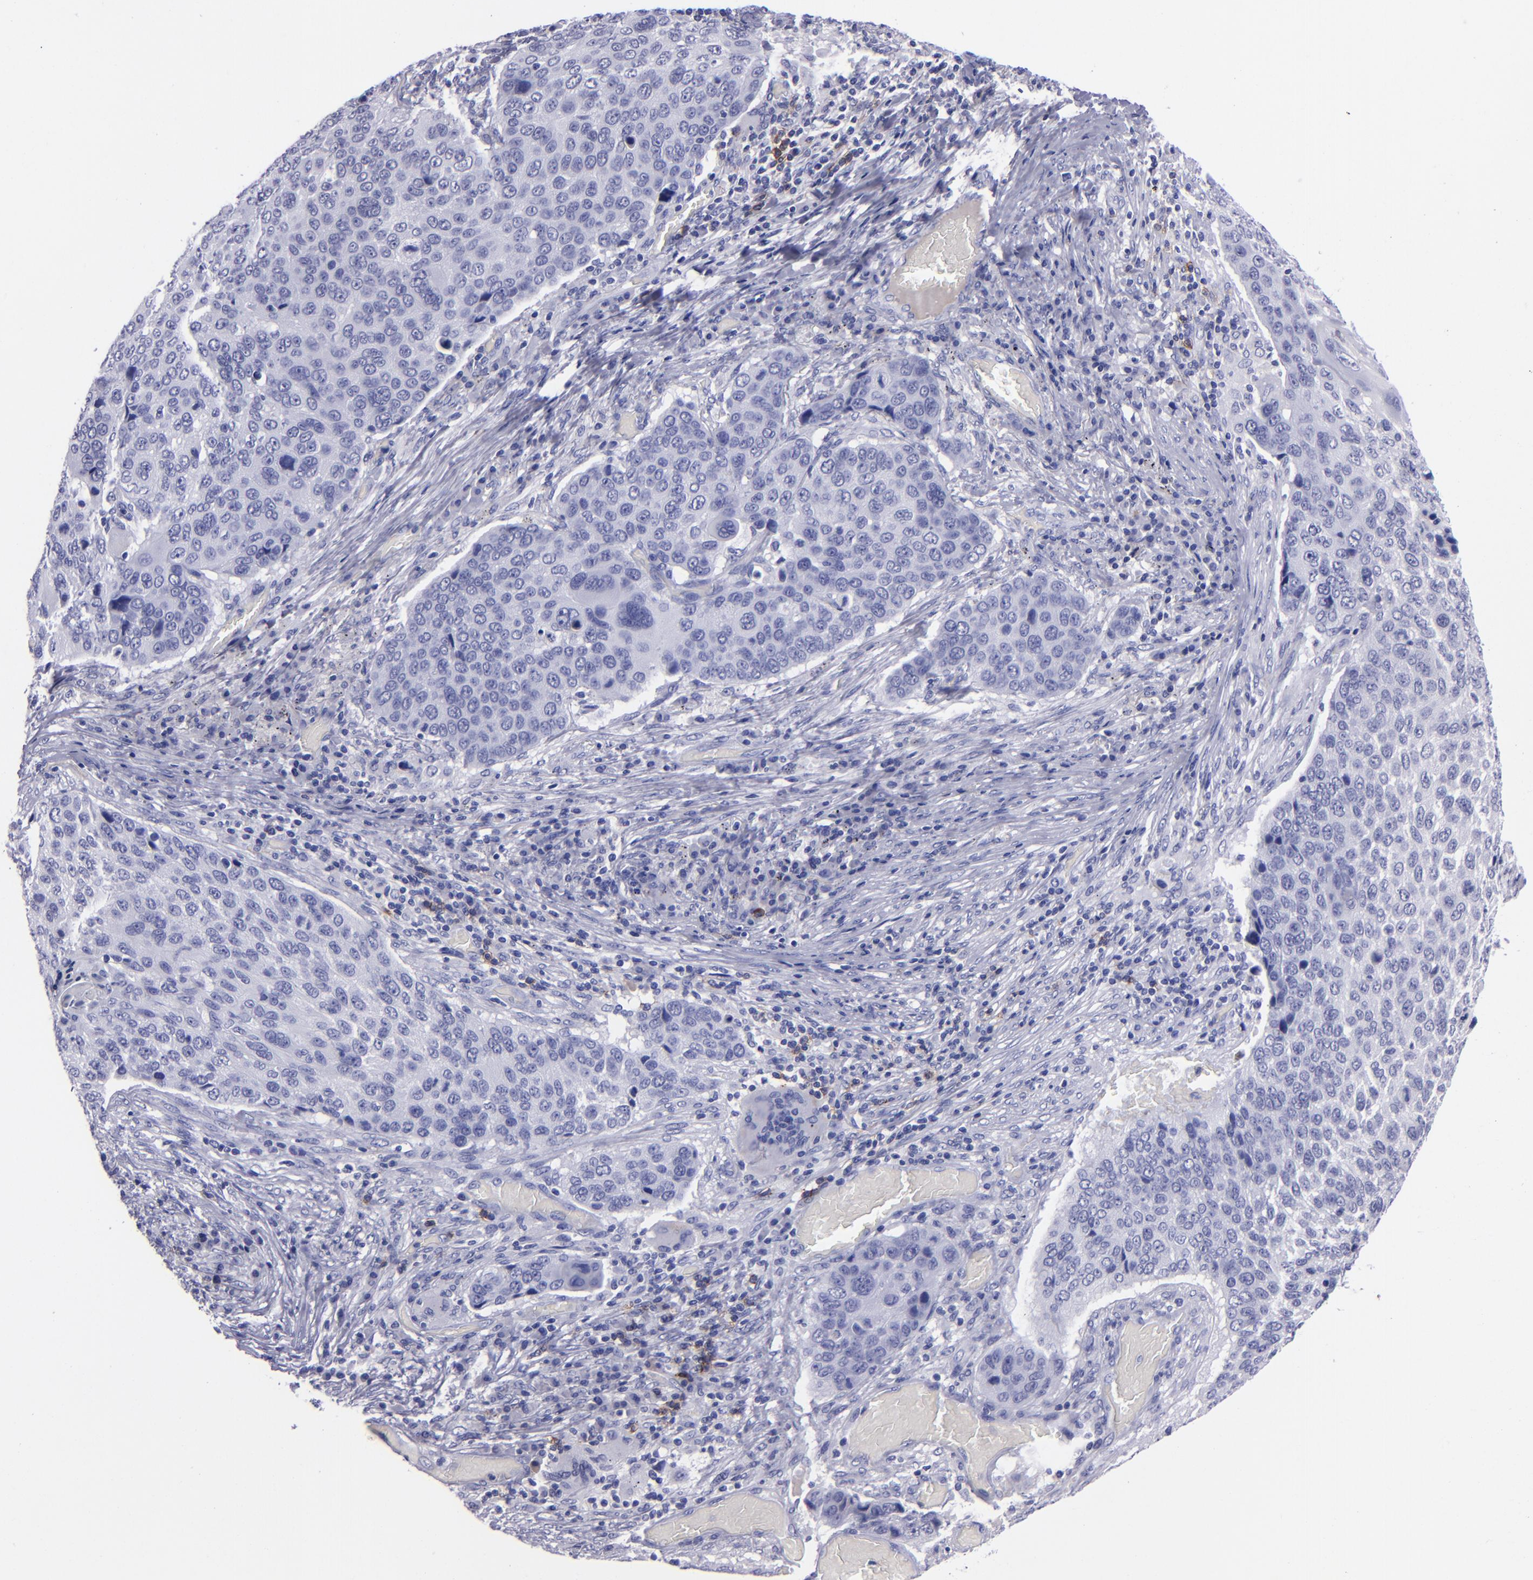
{"staining": {"intensity": "negative", "quantity": "none", "location": "none"}, "tissue": "lung cancer", "cell_type": "Tumor cells", "image_type": "cancer", "snomed": [{"axis": "morphology", "description": "Squamous cell carcinoma, NOS"}, {"axis": "topography", "description": "Lung"}], "caption": "IHC histopathology image of human lung cancer (squamous cell carcinoma) stained for a protein (brown), which demonstrates no positivity in tumor cells.", "gene": "CD37", "patient": {"sex": "male", "age": 68}}